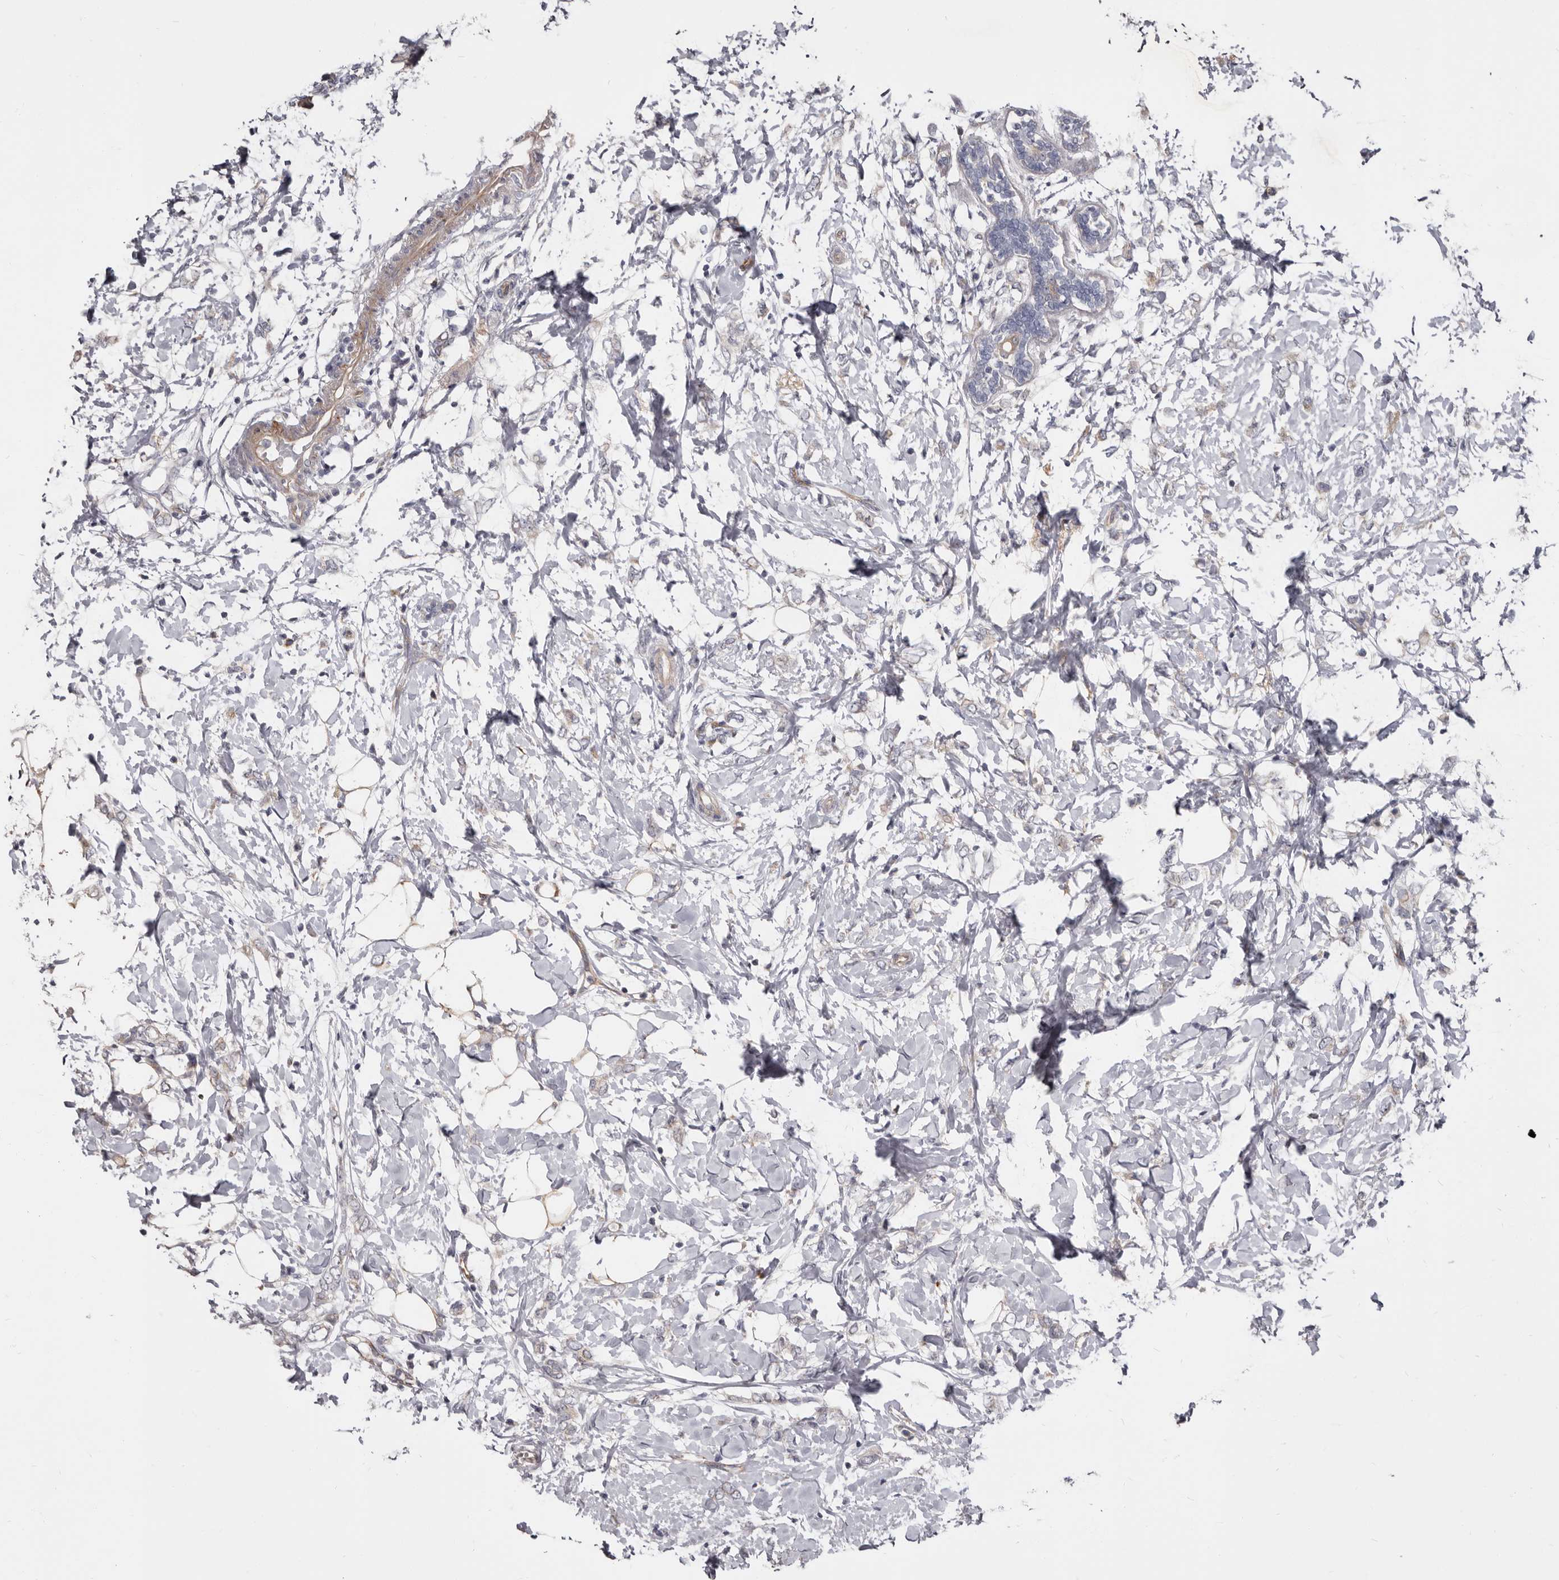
{"staining": {"intensity": "moderate", "quantity": "<25%", "location": "cytoplasmic/membranous"}, "tissue": "breast cancer", "cell_type": "Tumor cells", "image_type": "cancer", "snomed": [{"axis": "morphology", "description": "Normal tissue, NOS"}, {"axis": "morphology", "description": "Lobular carcinoma"}, {"axis": "topography", "description": "Breast"}], "caption": "DAB immunohistochemical staining of human breast cancer (lobular carcinoma) reveals moderate cytoplasmic/membranous protein positivity in about <25% of tumor cells.", "gene": "FMO2", "patient": {"sex": "female", "age": 47}}